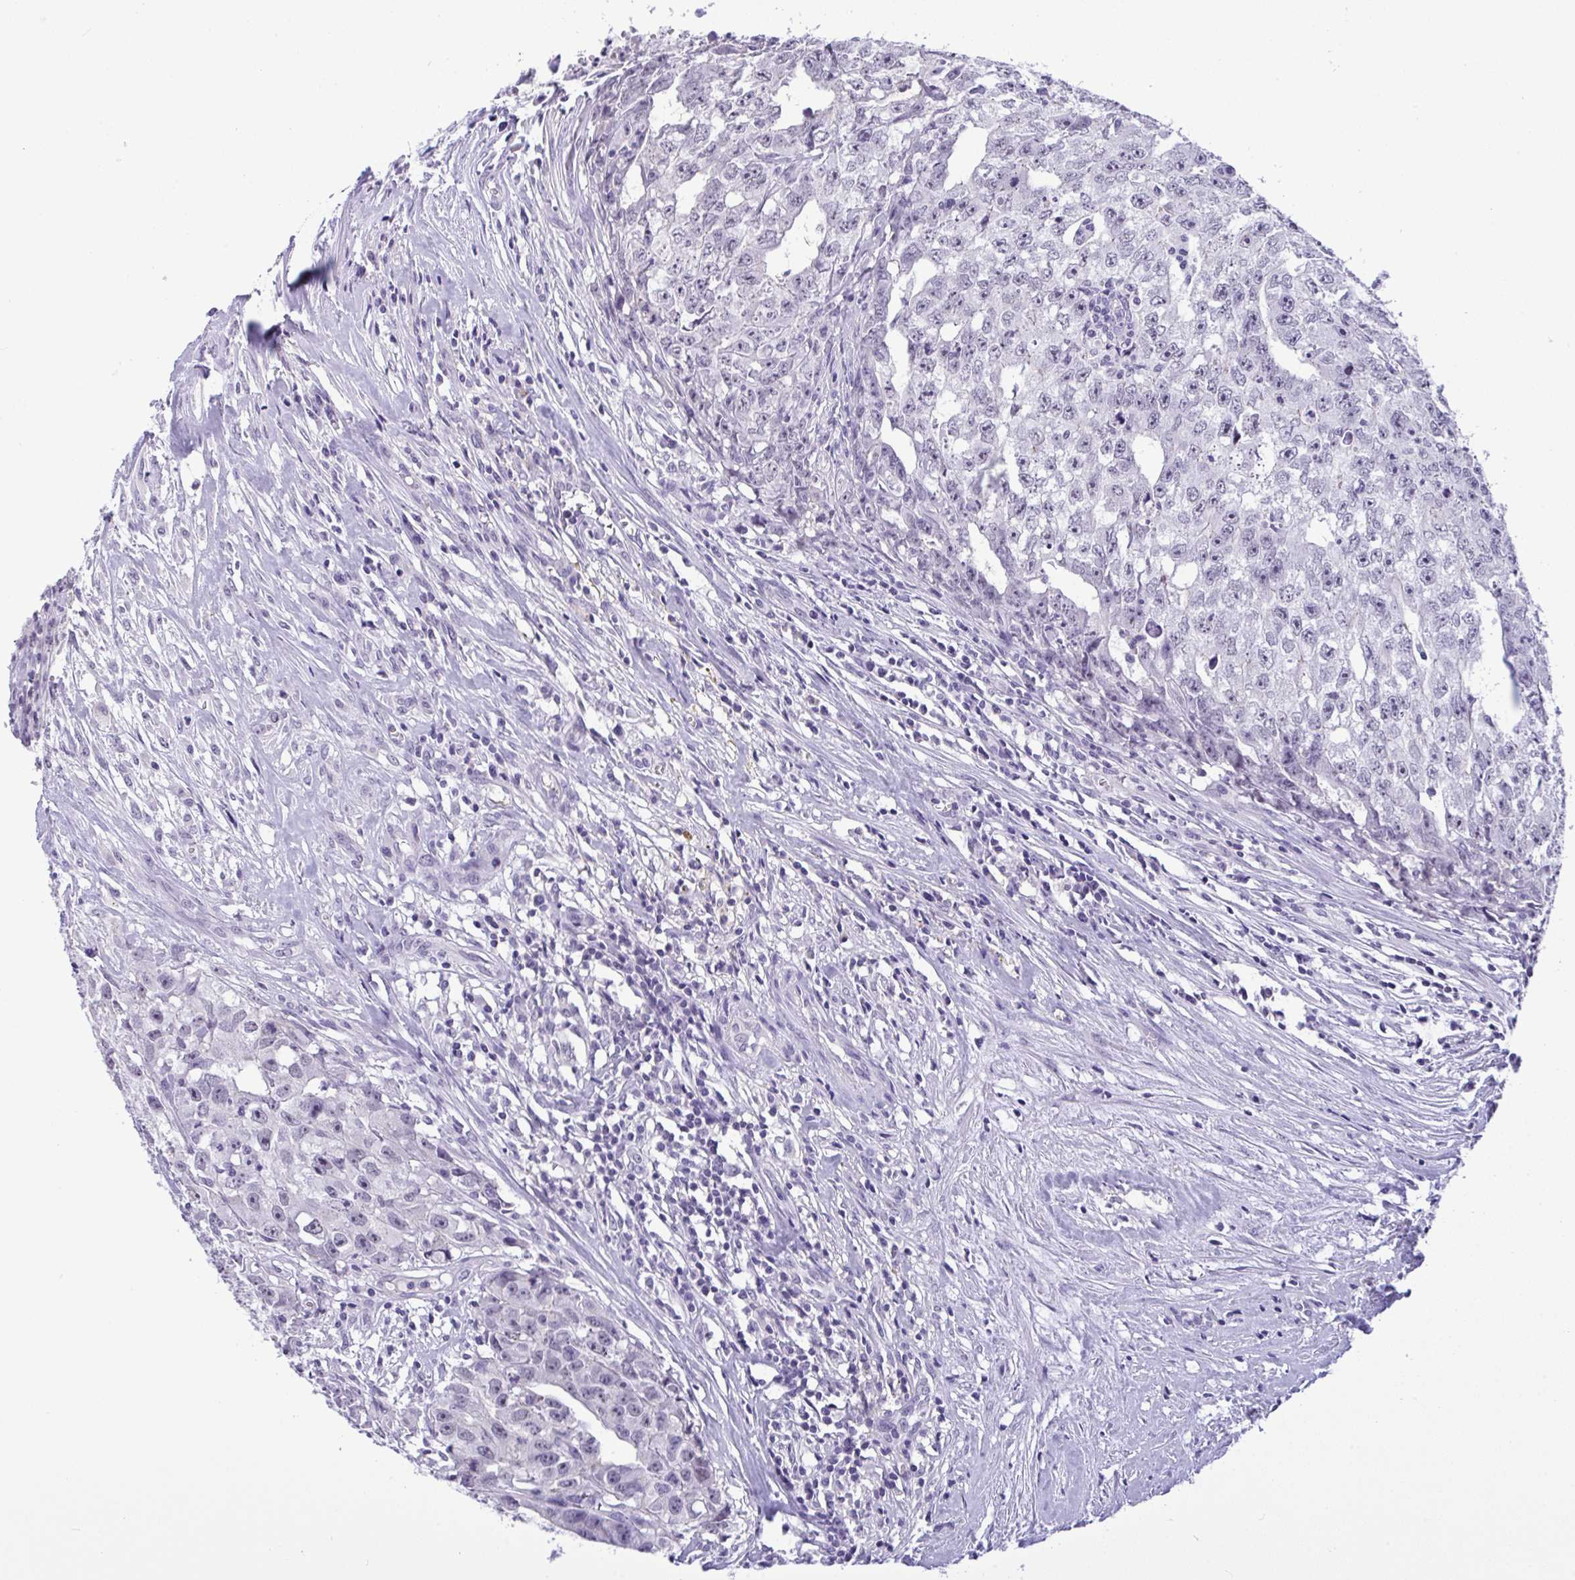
{"staining": {"intensity": "negative", "quantity": "none", "location": "none"}, "tissue": "testis cancer", "cell_type": "Tumor cells", "image_type": "cancer", "snomed": [{"axis": "morphology", "description": "Carcinoma, Embryonal, NOS"}, {"axis": "morphology", "description": "Teratoma, malignant, NOS"}, {"axis": "topography", "description": "Testis"}], "caption": "Testis cancer (teratoma (malignant)) was stained to show a protein in brown. There is no significant expression in tumor cells.", "gene": "YBX2", "patient": {"sex": "male", "age": 24}}